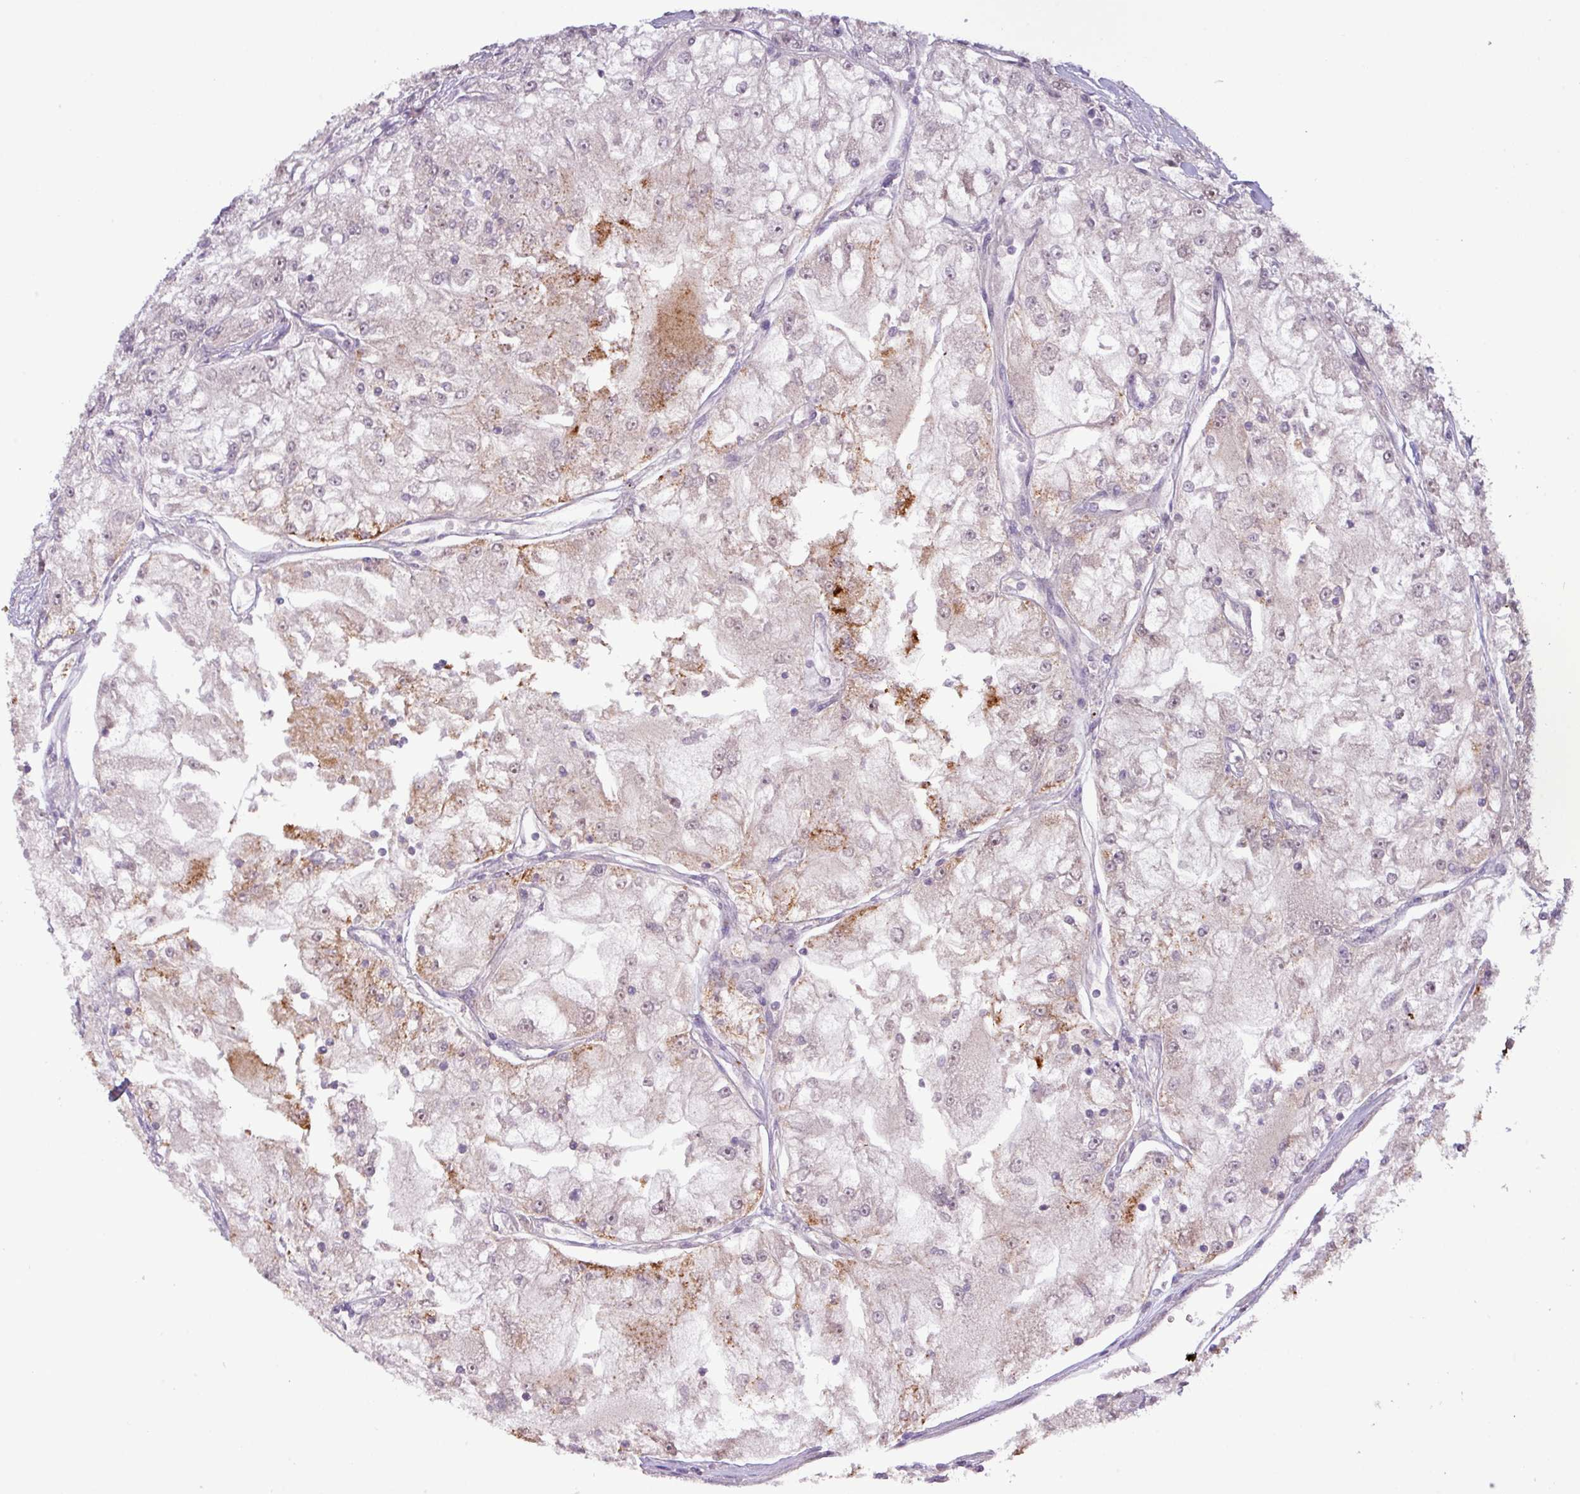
{"staining": {"intensity": "moderate", "quantity": "<25%", "location": "cytoplasmic/membranous,nuclear"}, "tissue": "renal cancer", "cell_type": "Tumor cells", "image_type": "cancer", "snomed": [{"axis": "morphology", "description": "Adenocarcinoma, NOS"}, {"axis": "topography", "description": "Kidney"}], "caption": "Immunohistochemistry micrograph of human renal cancer stained for a protein (brown), which demonstrates low levels of moderate cytoplasmic/membranous and nuclear positivity in about <25% of tumor cells.", "gene": "RIPPLY1", "patient": {"sex": "female", "age": 72}}